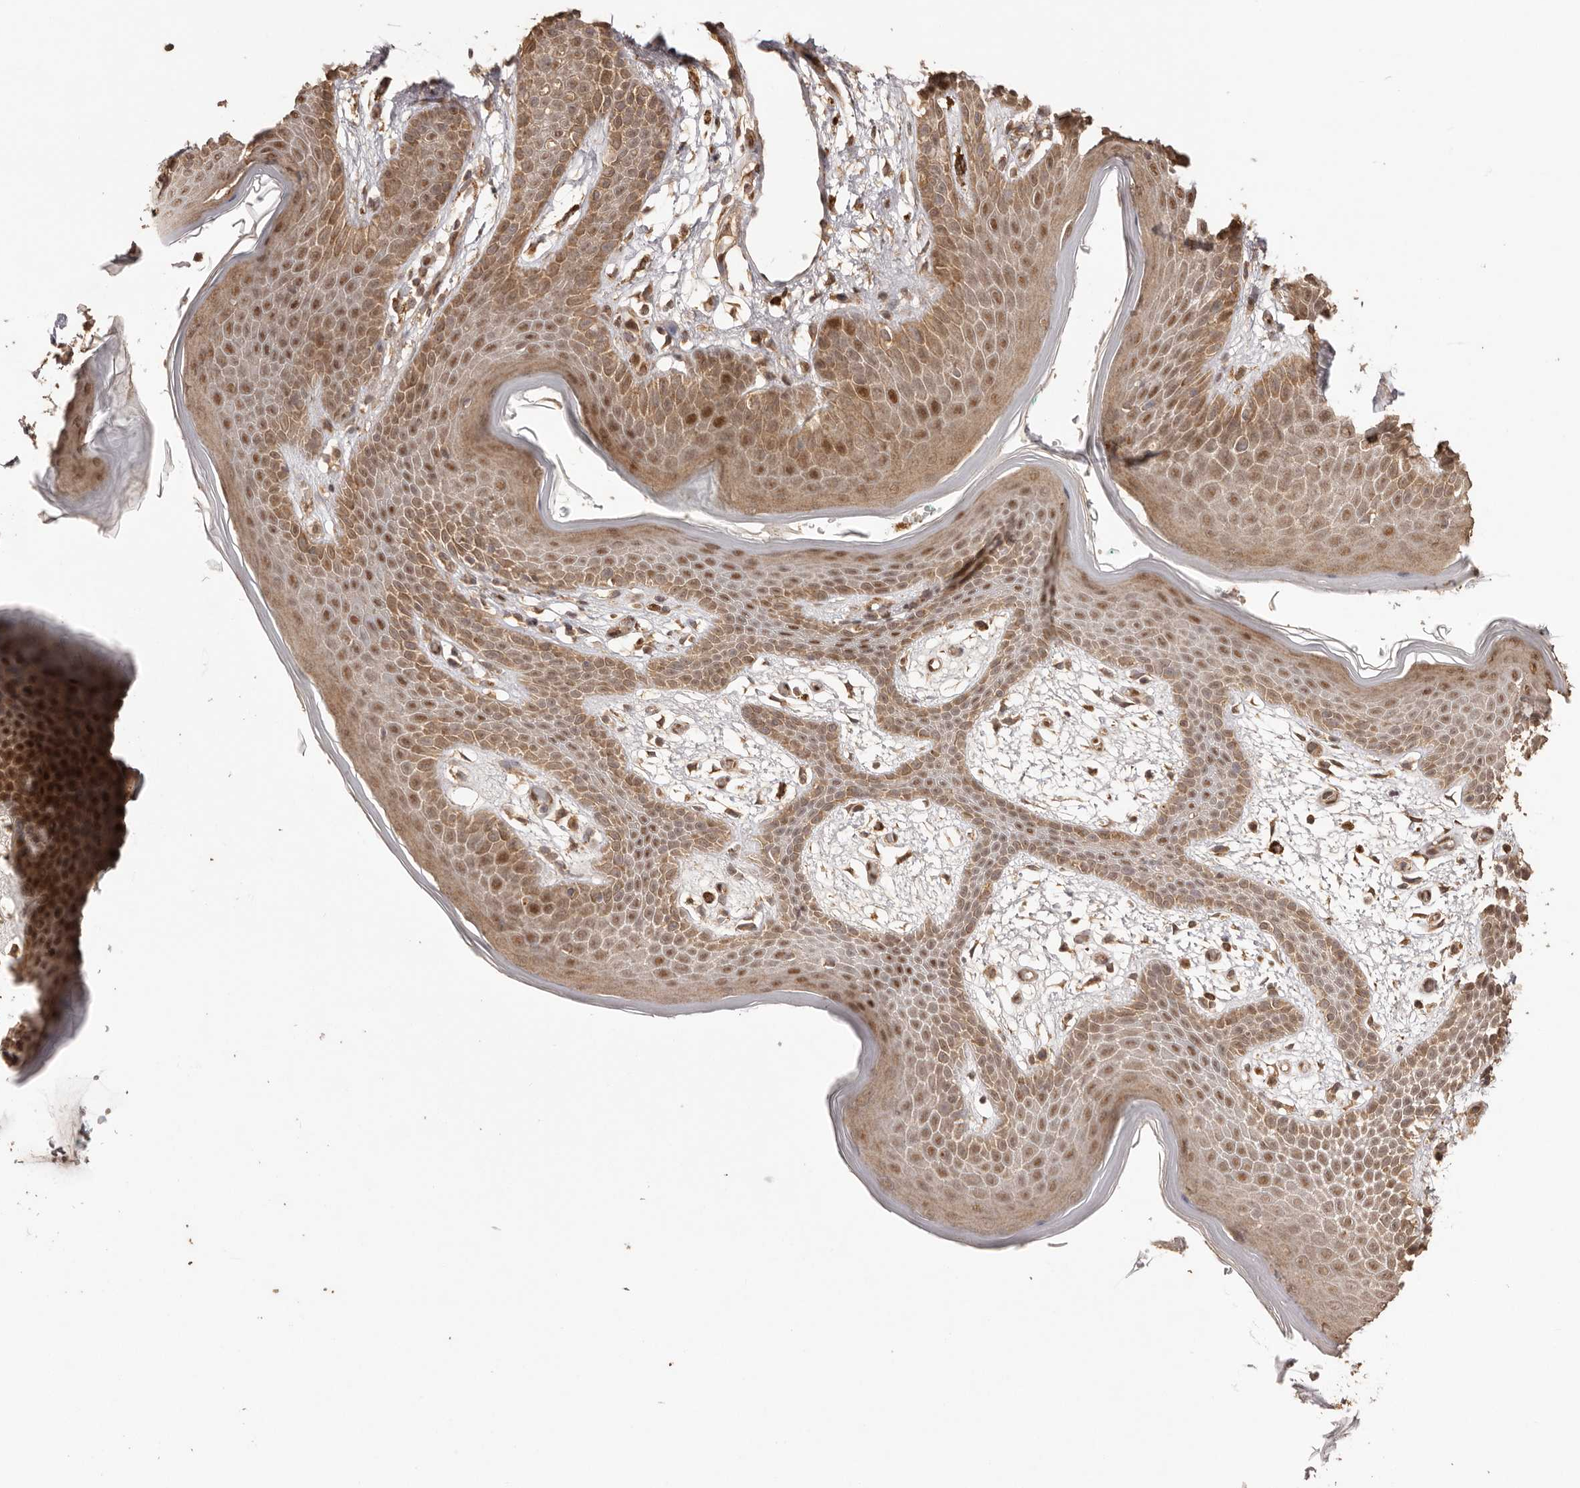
{"staining": {"intensity": "moderate", "quantity": ">75%", "location": "cytoplasmic/membranous,nuclear"}, "tissue": "skin", "cell_type": "Epidermal cells", "image_type": "normal", "snomed": [{"axis": "morphology", "description": "Normal tissue, NOS"}, {"axis": "topography", "description": "Anal"}], "caption": "Human skin stained with a brown dye shows moderate cytoplasmic/membranous,nuclear positive staining in about >75% of epidermal cells.", "gene": "UBR2", "patient": {"sex": "male", "age": 74}}